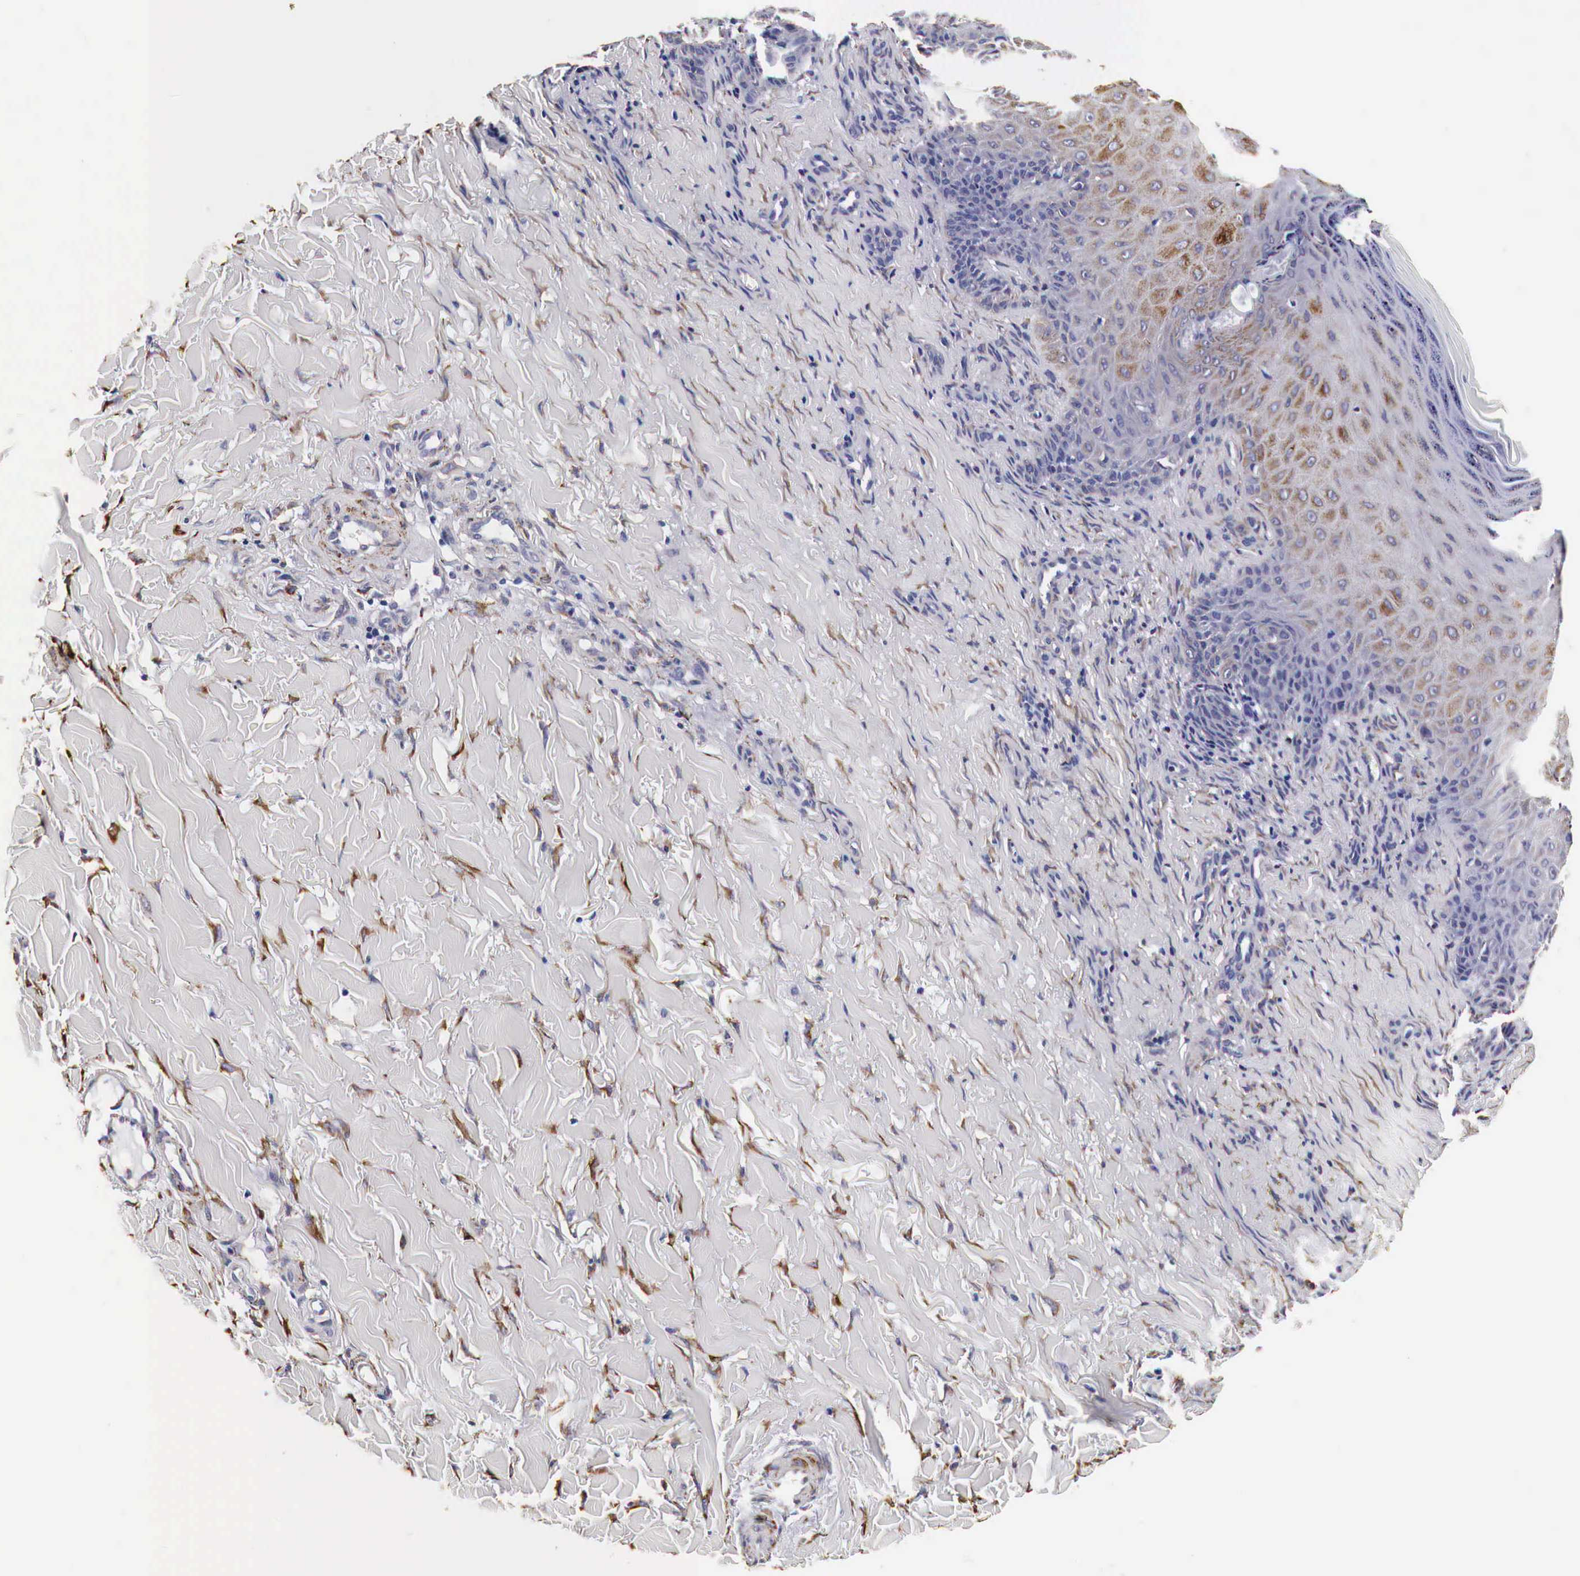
{"staining": {"intensity": "weak", "quantity": "25%-75%", "location": "cytoplasmic/membranous"}, "tissue": "skin cancer", "cell_type": "Tumor cells", "image_type": "cancer", "snomed": [{"axis": "morphology", "description": "Normal tissue, NOS"}, {"axis": "morphology", "description": "Basal cell carcinoma"}, {"axis": "topography", "description": "Skin"}], "caption": "Protein staining of skin cancer (basal cell carcinoma) tissue exhibits weak cytoplasmic/membranous positivity in approximately 25%-75% of tumor cells.", "gene": "CKAP4", "patient": {"sex": "male", "age": 81}}